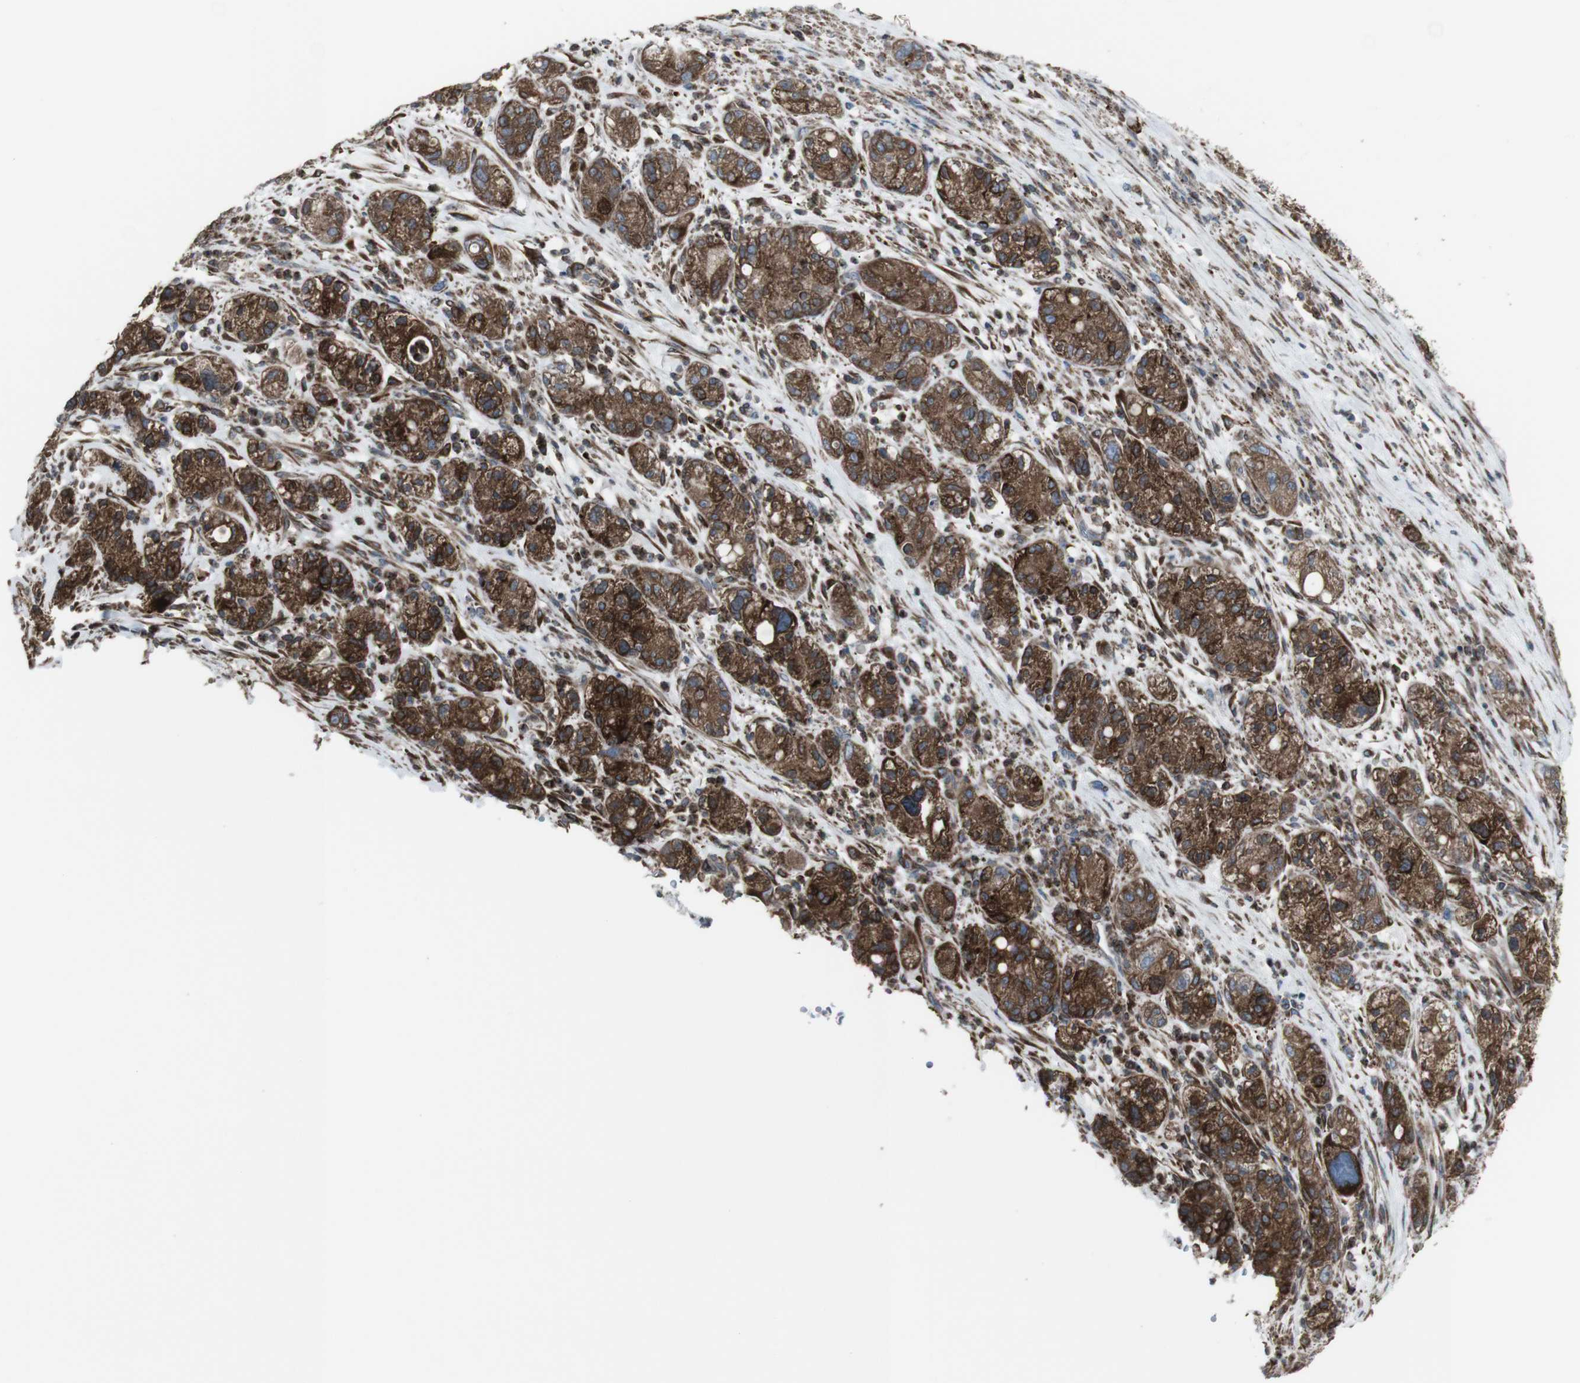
{"staining": {"intensity": "strong", "quantity": ">75%", "location": "cytoplasmic/membranous"}, "tissue": "pancreatic cancer", "cell_type": "Tumor cells", "image_type": "cancer", "snomed": [{"axis": "morphology", "description": "Adenocarcinoma, NOS"}, {"axis": "topography", "description": "Pancreas"}], "caption": "A brown stain highlights strong cytoplasmic/membranous staining of a protein in human adenocarcinoma (pancreatic) tumor cells.", "gene": "LNPK", "patient": {"sex": "female", "age": 78}}